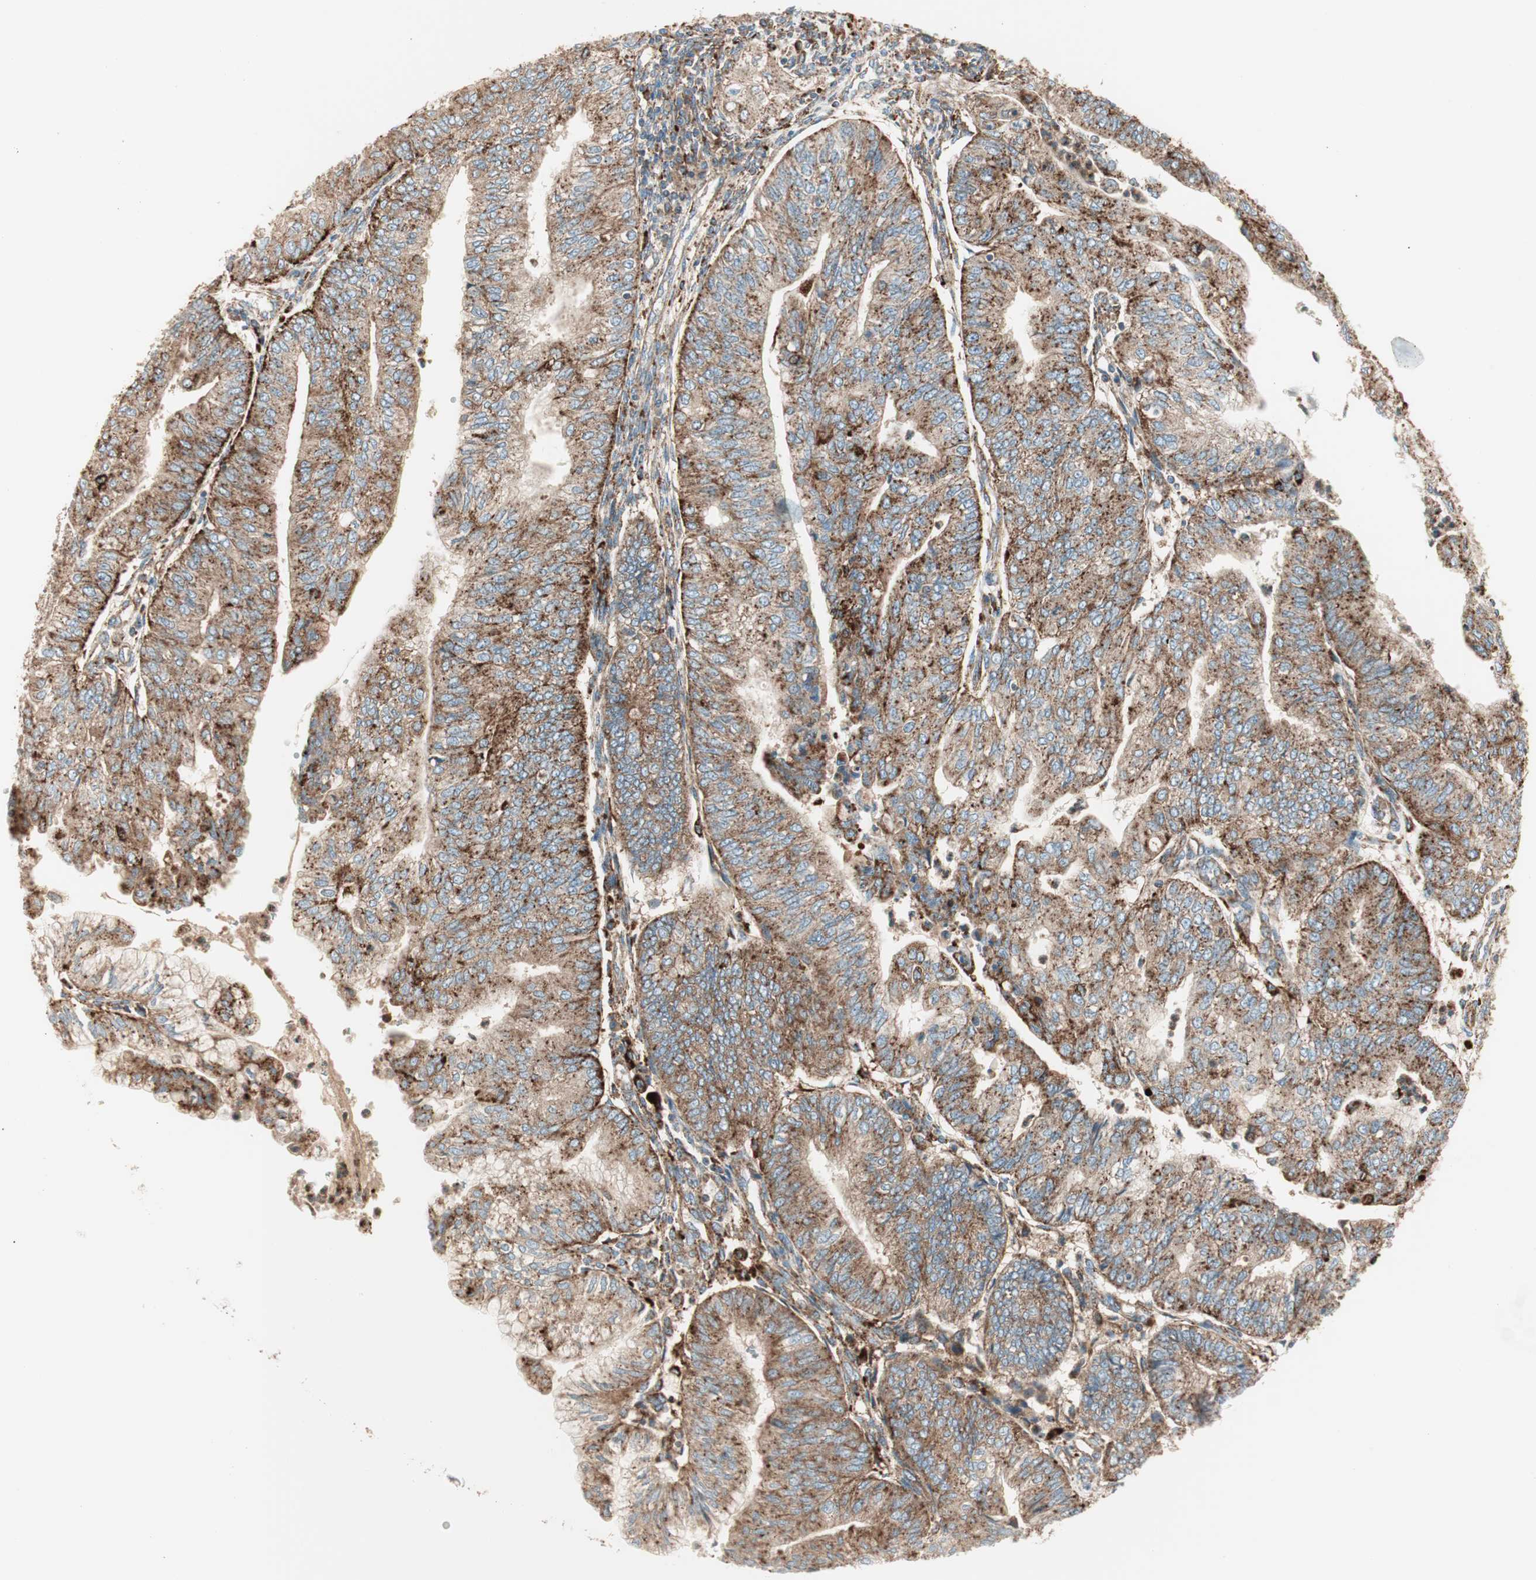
{"staining": {"intensity": "moderate", "quantity": "25%-75%", "location": "cytoplasmic/membranous"}, "tissue": "endometrial cancer", "cell_type": "Tumor cells", "image_type": "cancer", "snomed": [{"axis": "morphology", "description": "Adenocarcinoma, NOS"}, {"axis": "topography", "description": "Endometrium"}], "caption": "A medium amount of moderate cytoplasmic/membranous positivity is present in approximately 25%-75% of tumor cells in endometrial cancer (adenocarcinoma) tissue.", "gene": "ATP6V1G1", "patient": {"sex": "female", "age": 59}}